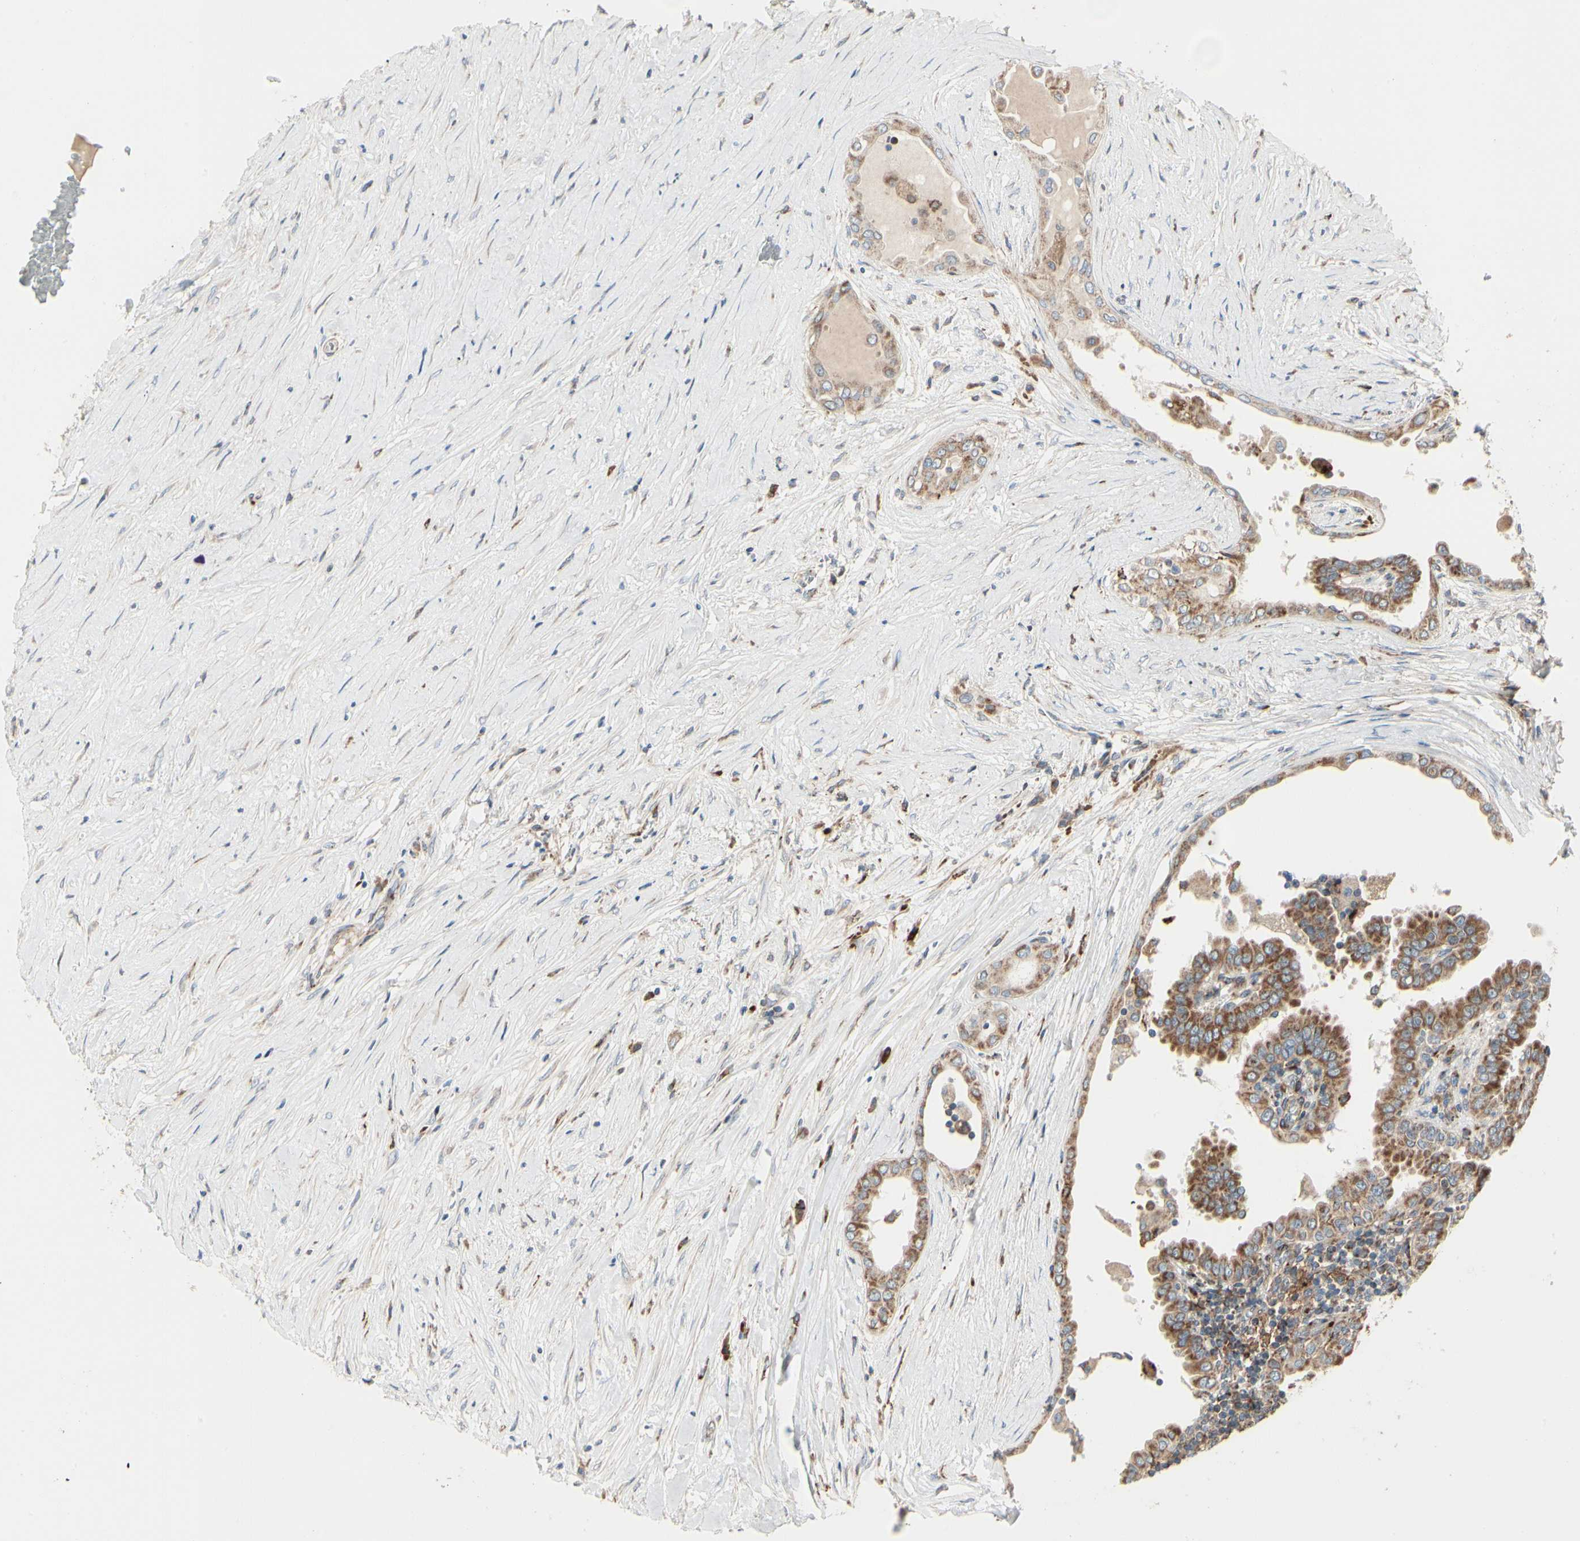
{"staining": {"intensity": "moderate", "quantity": ">75%", "location": "cytoplasmic/membranous"}, "tissue": "thyroid cancer", "cell_type": "Tumor cells", "image_type": "cancer", "snomed": [{"axis": "morphology", "description": "Papillary adenocarcinoma, NOS"}, {"axis": "topography", "description": "Thyroid gland"}], "caption": "Papillary adenocarcinoma (thyroid) stained with IHC shows moderate cytoplasmic/membranous positivity in approximately >75% of tumor cells. (DAB IHC, brown staining for protein, blue staining for nuclei).", "gene": "MRPL9", "patient": {"sex": "male", "age": 33}}